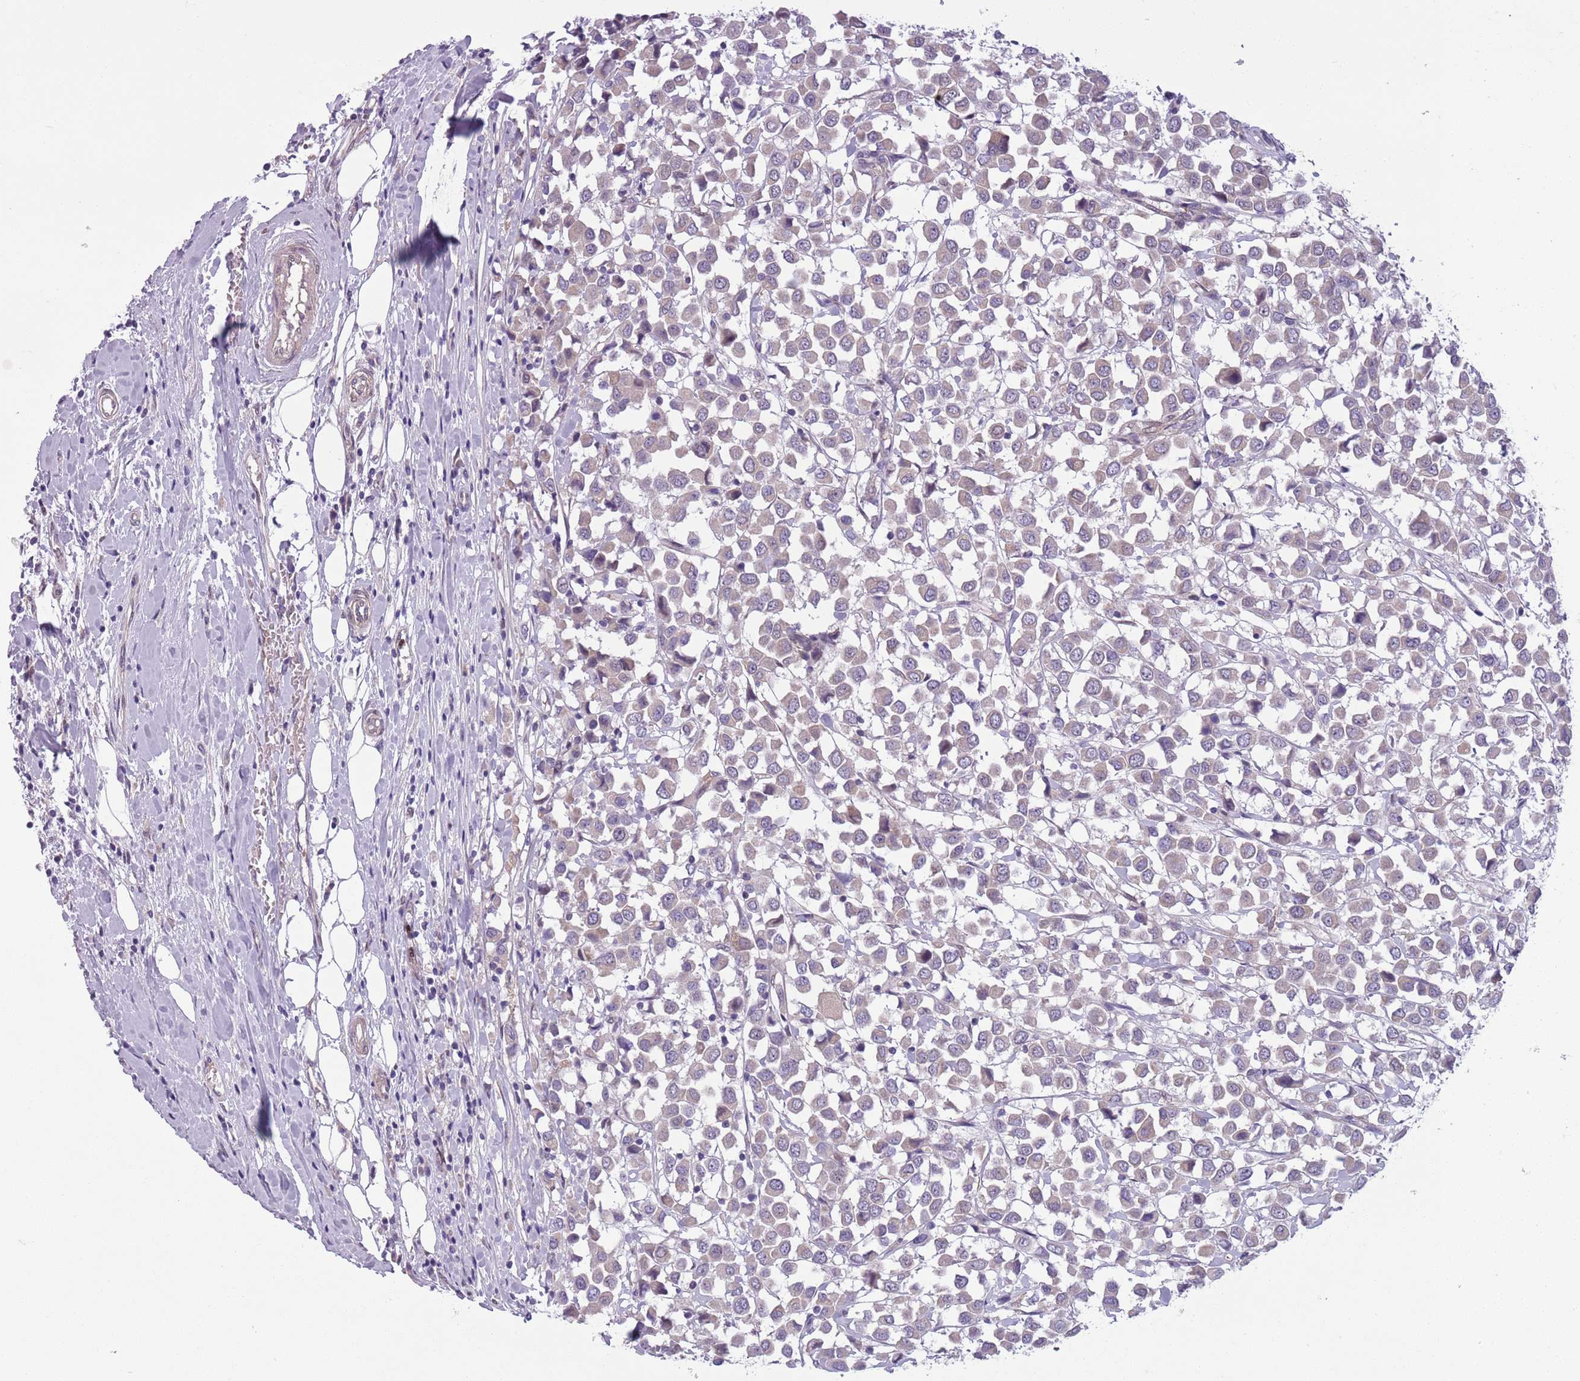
{"staining": {"intensity": "weak", "quantity": "<25%", "location": "cytoplasmic/membranous"}, "tissue": "breast cancer", "cell_type": "Tumor cells", "image_type": "cancer", "snomed": [{"axis": "morphology", "description": "Duct carcinoma"}, {"axis": "topography", "description": "Breast"}], "caption": "An immunohistochemistry (IHC) micrograph of intraductal carcinoma (breast) is shown. There is no staining in tumor cells of intraductal carcinoma (breast). The staining was performed using DAB (3,3'-diaminobenzidine) to visualize the protein expression in brown, while the nuclei were stained in blue with hematoxylin (Magnification: 20x).", "gene": "ADCY7", "patient": {"sex": "female", "age": 61}}